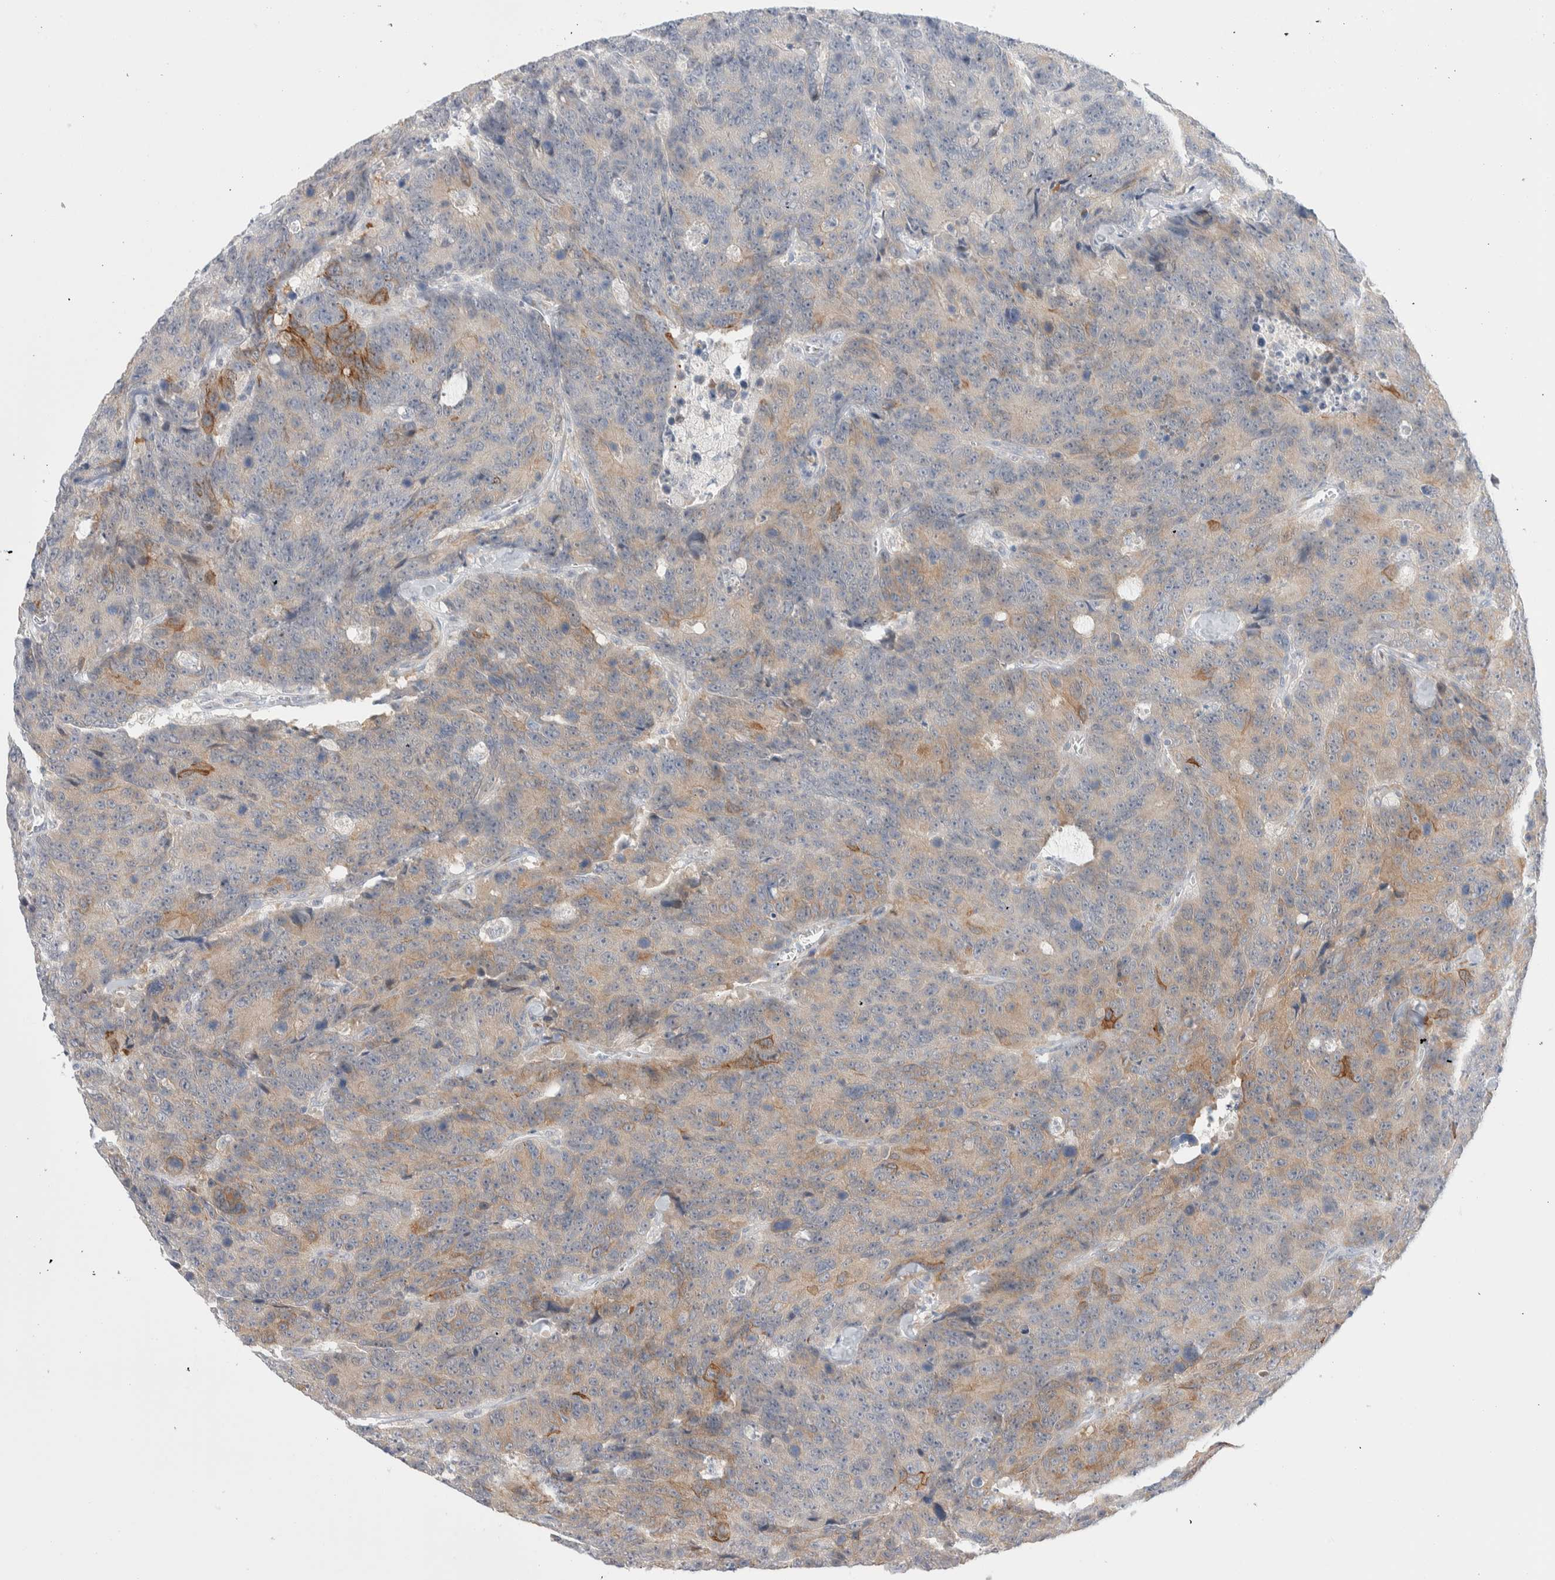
{"staining": {"intensity": "weak", "quantity": "25%-75%", "location": "cytoplasmic/membranous"}, "tissue": "colorectal cancer", "cell_type": "Tumor cells", "image_type": "cancer", "snomed": [{"axis": "morphology", "description": "Adenocarcinoma, NOS"}, {"axis": "topography", "description": "Colon"}], "caption": "Weak cytoplasmic/membranous expression is seen in approximately 25%-75% of tumor cells in adenocarcinoma (colorectal). (Stains: DAB (3,3'-diaminobenzidine) in brown, nuclei in blue, Microscopy: brightfield microscopy at high magnification).", "gene": "C1orf112", "patient": {"sex": "female", "age": 86}}